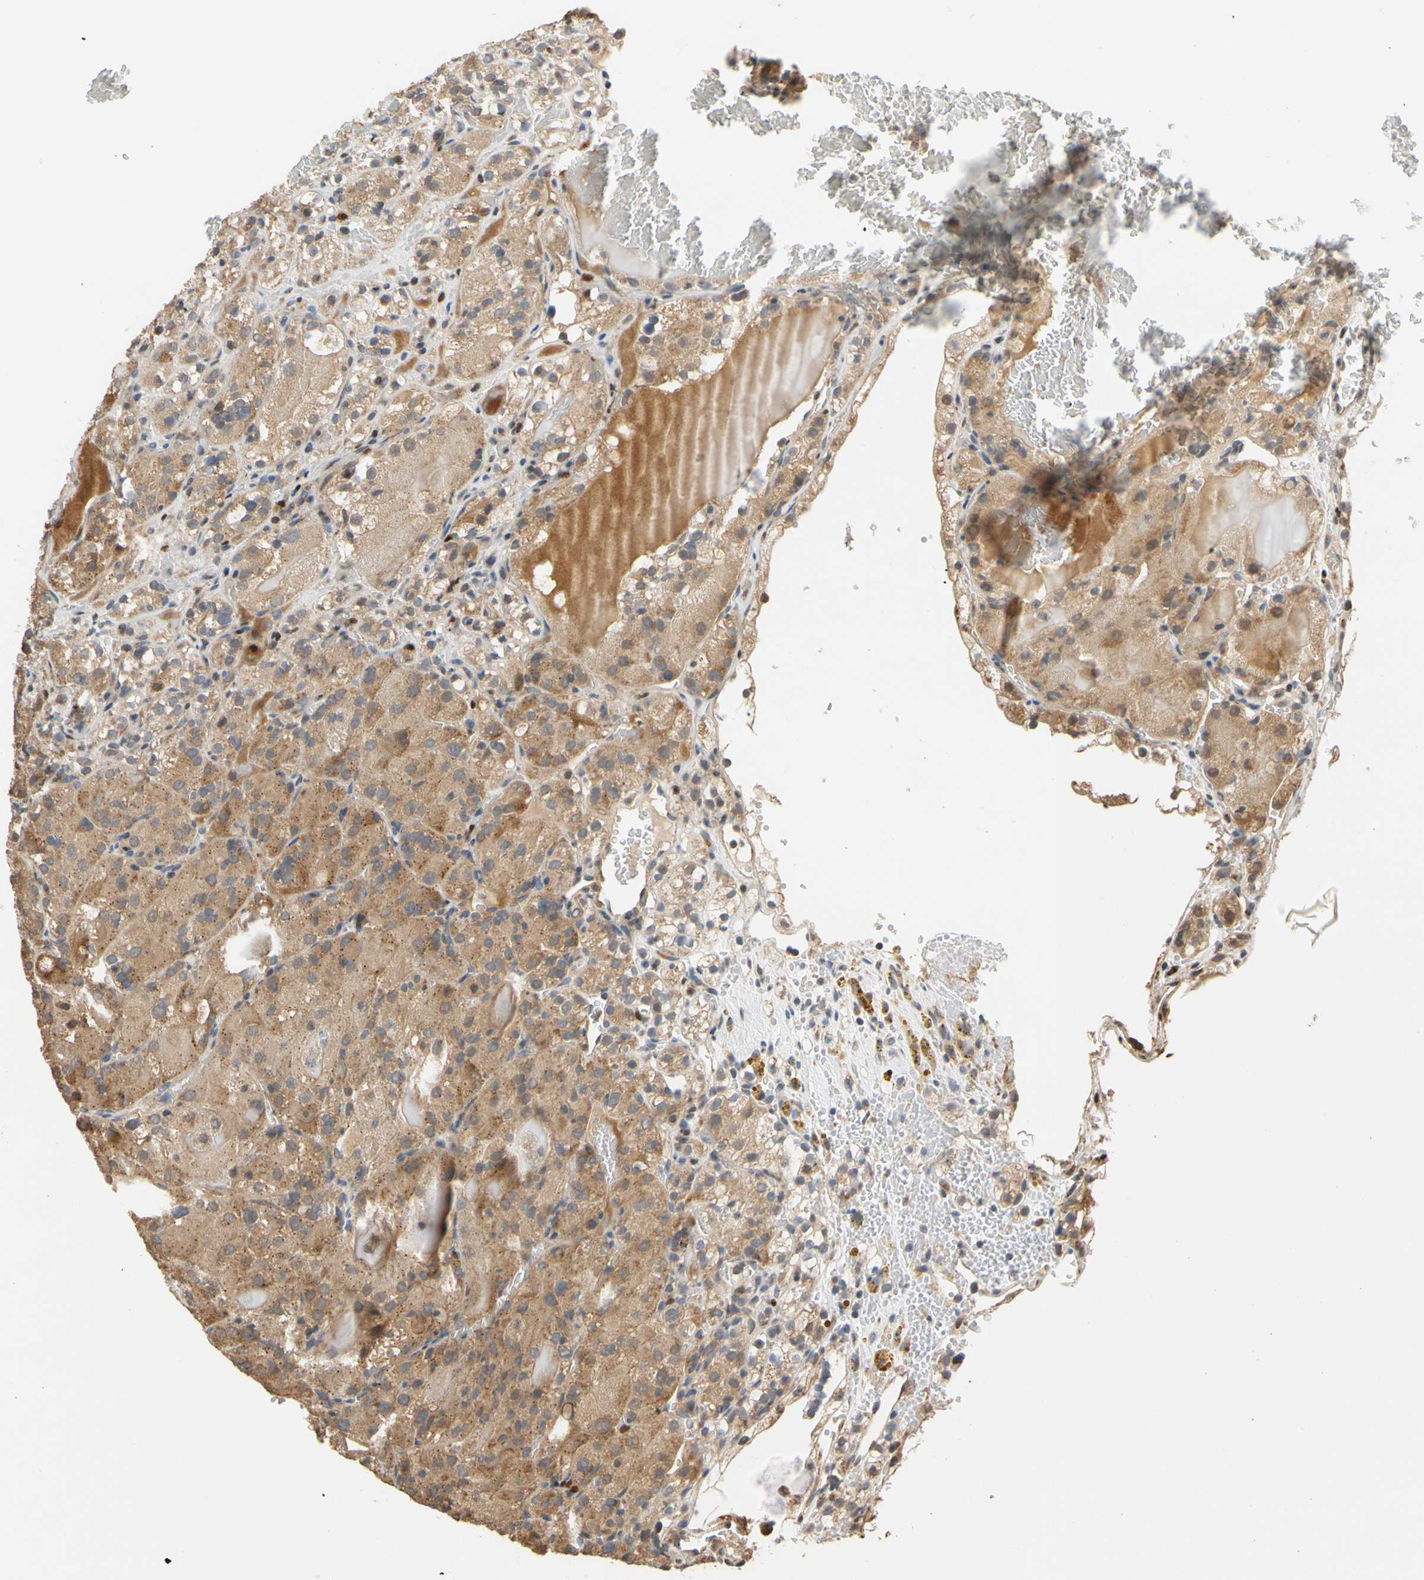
{"staining": {"intensity": "weak", "quantity": "25%-75%", "location": "cytoplasmic/membranous"}, "tissue": "renal cancer", "cell_type": "Tumor cells", "image_type": "cancer", "snomed": [{"axis": "morphology", "description": "Normal tissue, NOS"}, {"axis": "morphology", "description": "Adenocarcinoma, NOS"}, {"axis": "topography", "description": "Kidney"}], "caption": "A brown stain shows weak cytoplasmic/membranous staining of a protein in human renal adenocarcinoma tumor cells.", "gene": "IP6K2", "patient": {"sex": "male", "age": 61}}